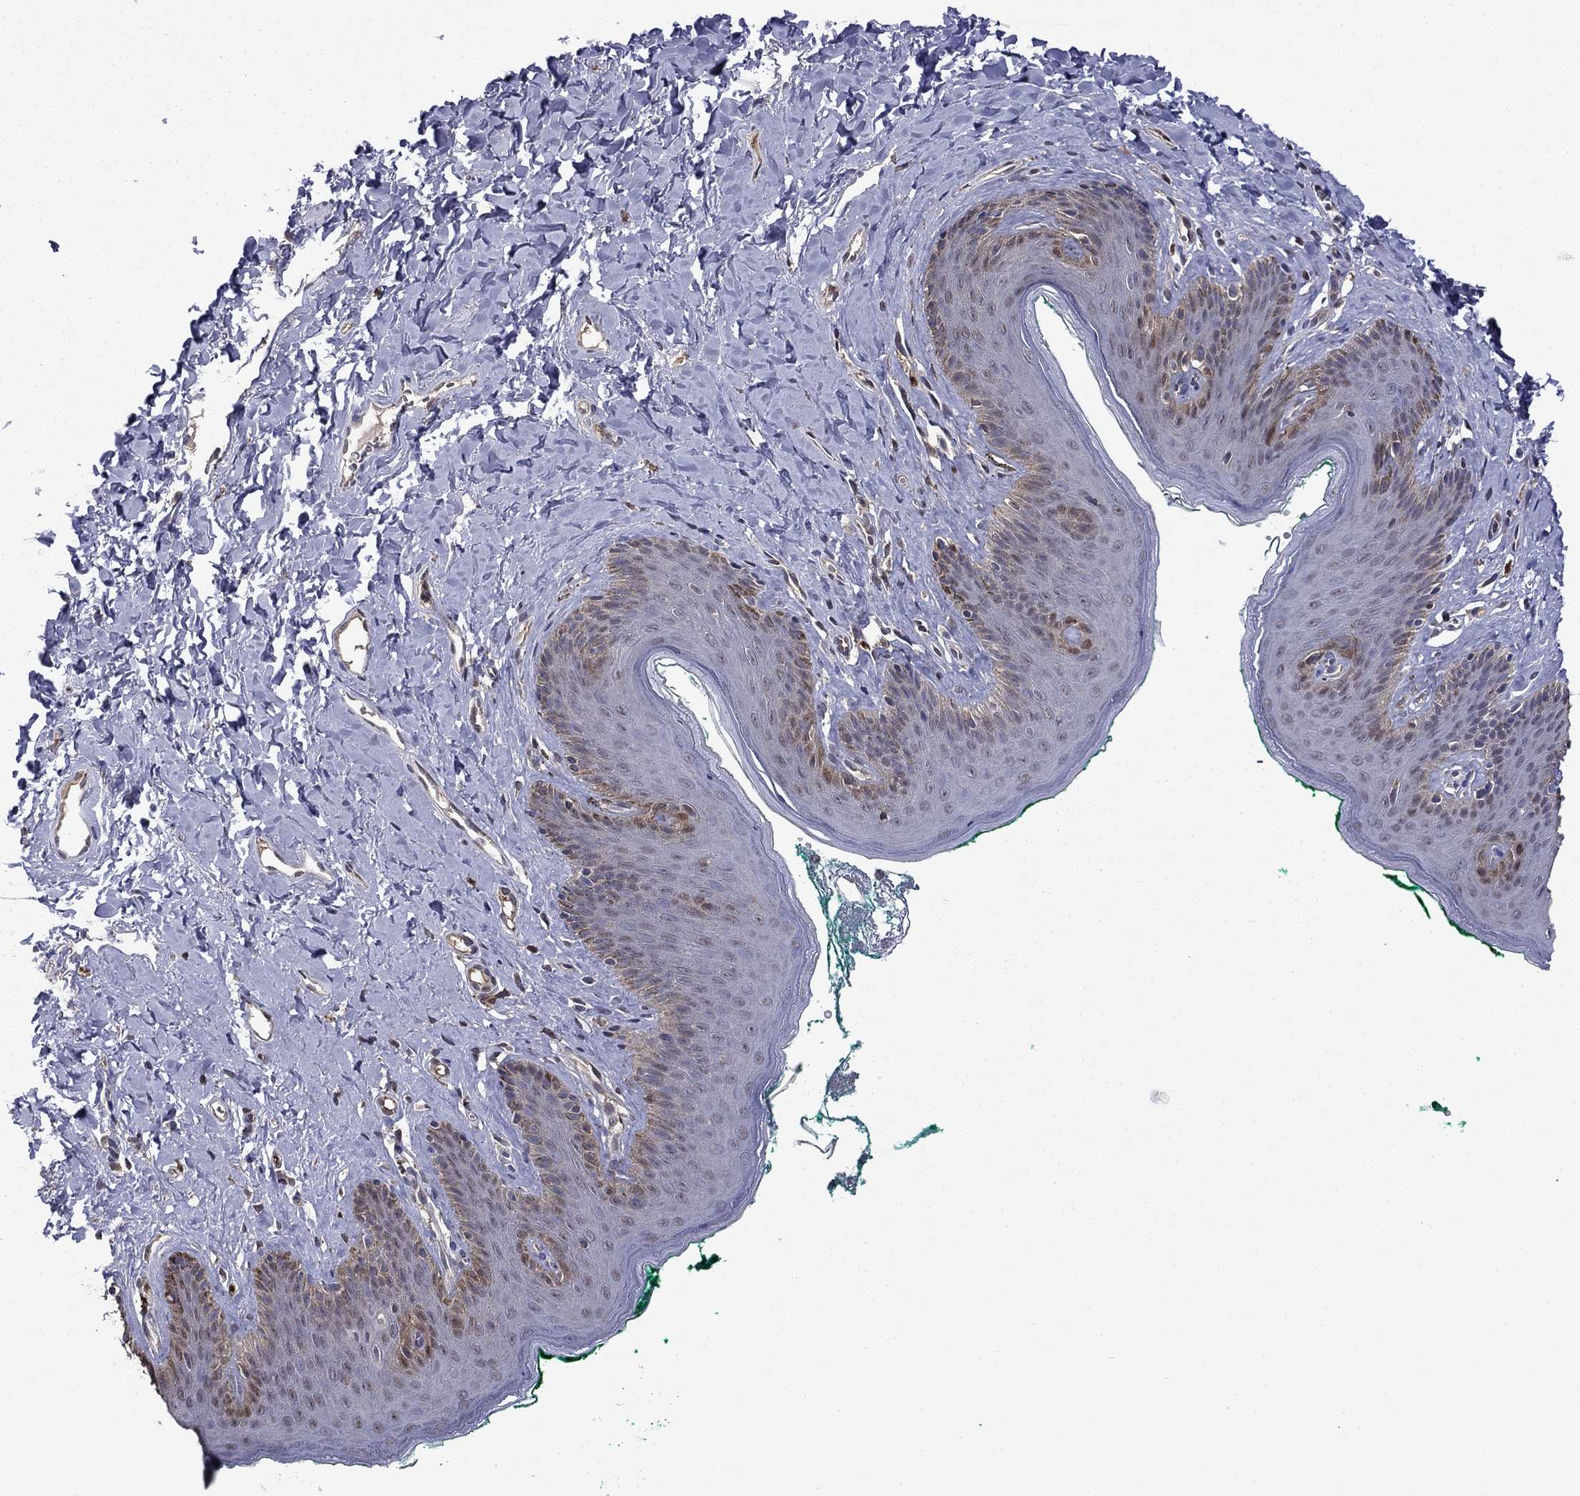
{"staining": {"intensity": "negative", "quantity": "none", "location": "none"}, "tissue": "skin", "cell_type": "Epidermal cells", "image_type": "normal", "snomed": [{"axis": "morphology", "description": "Normal tissue, NOS"}, {"axis": "topography", "description": "Vulva"}], "caption": "An image of skin stained for a protein demonstrates no brown staining in epidermal cells.", "gene": "APPBP2", "patient": {"sex": "female", "age": 66}}